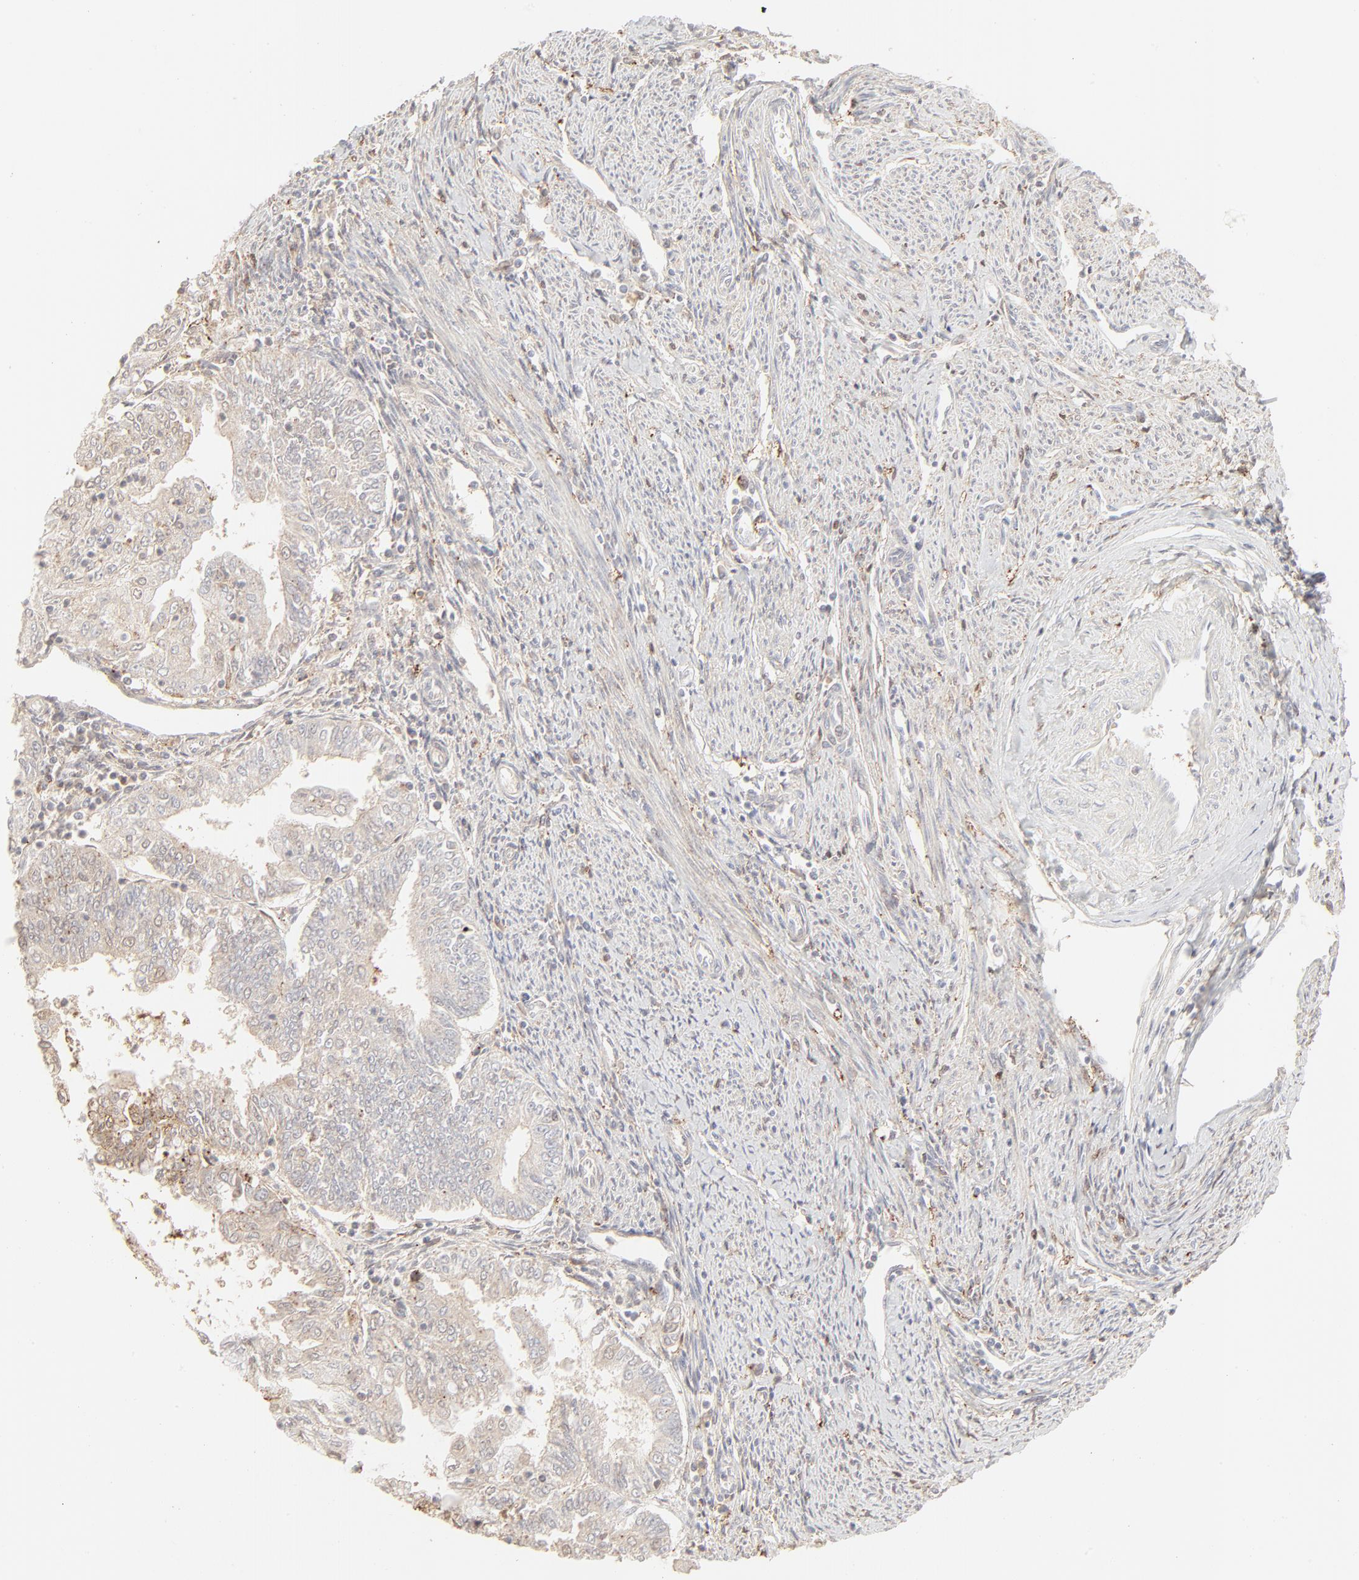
{"staining": {"intensity": "negative", "quantity": "none", "location": "none"}, "tissue": "endometrial cancer", "cell_type": "Tumor cells", "image_type": "cancer", "snomed": [{"axis": "morphology", "description": "Adenocarcinoma, NOS"}, {"axis": "topography", "description": "Endometrium"}], "caption": "IHC of adenocarcinoma (endometrial) exhibits no staining in tumor cells.", "gene": "LGALS2", "patient": {"sex": "female", "age": 75}}